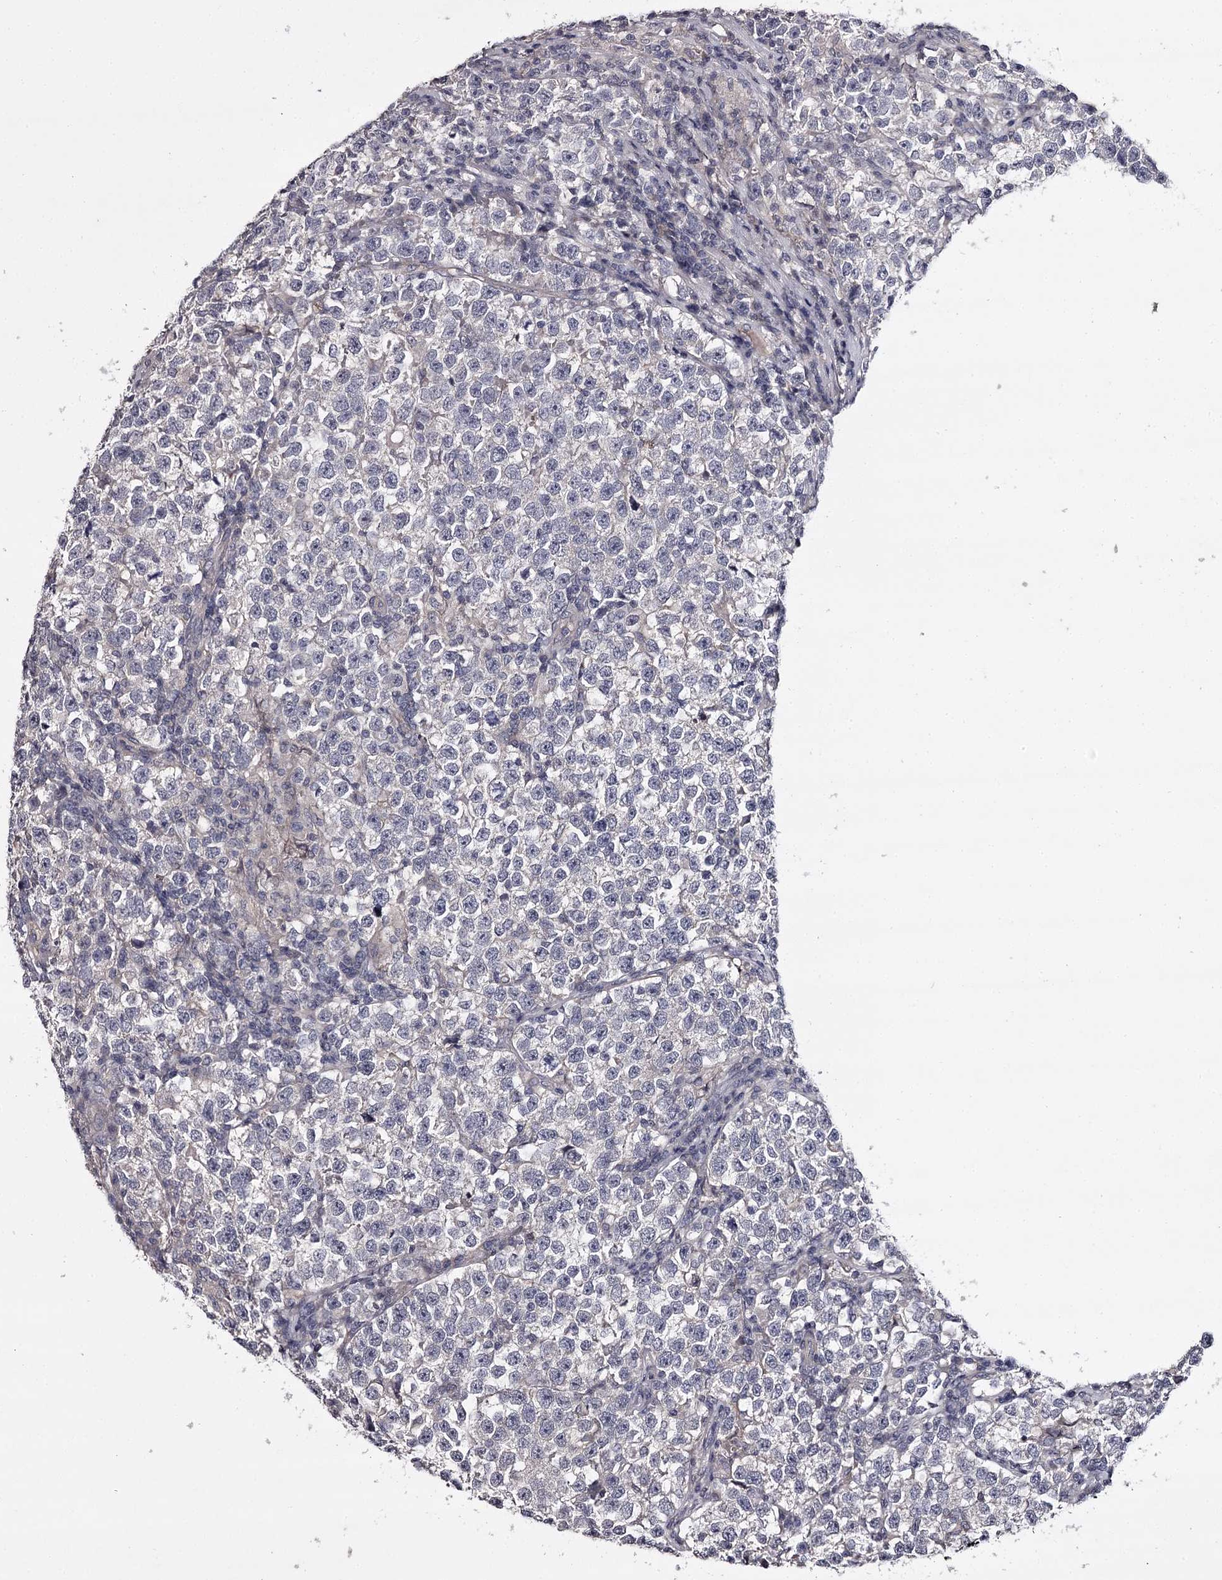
{"staining": {"intensity": "negative", "quantity": "none", "location": "none"}, "tissue": "testis cancer", "cell_type": "Tumor cells", "image_type": "cancer", "snomed": [{"axis": "morphology", "description": "Normal tissue, NOS"}, {"axis": "morphology", "description": "Seminoma, NOS"}, {"axis": "topography", "description": "Testis"}], "caption": "Immunohistochemical staining of testis cancer (seminoma) exhibits no significant positivity in tumor cells. The staining is performed using DAB brown chromogen with nuclei counter-stained in using hematoxylin.", "gene": "PRM2", "patient": {"sex": "male", "age": 43}}